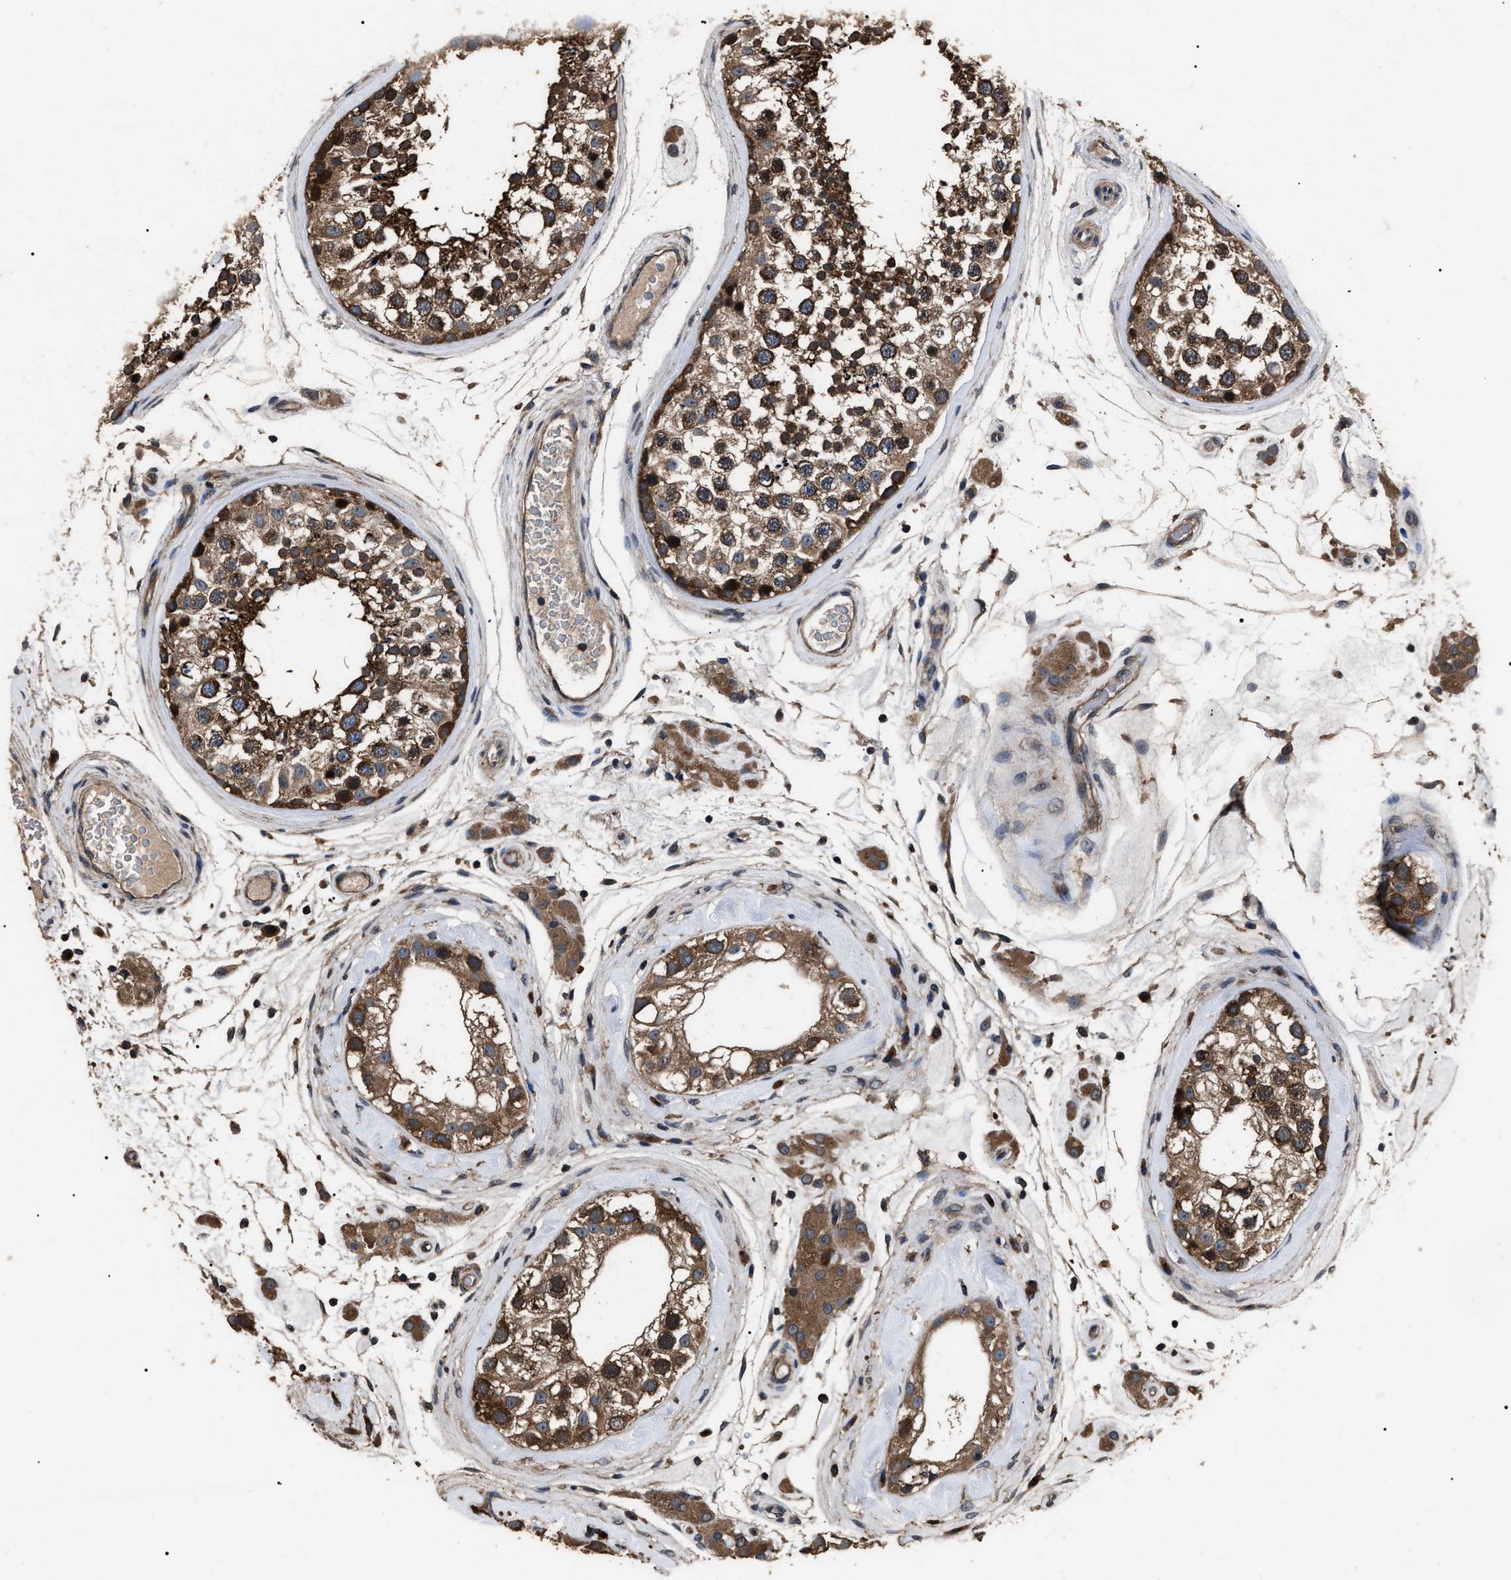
{"staining": {"intensity": "strong", "quantity": ">75%", "location": "cytoplasmic/membranous"}, "tissue": "testis", "cell_type": "Cells in seminiferous ducts", "image_type": "normal", "snomed": [{"axis": "morphology", "description": "Normal tissue, NOS"}, {"axis": "topography", "description": "Testis"}], "caption": "DAB (3,3'-diaminobenzidine) immunohistochemical staining of unremarkable human testis demonstrates strong cytoplasmic/membranous protein staining in approximately >75% of cells in seminiferous ducts.", "gene": "RNF216", "patient": {"sex": "male", "age": 46}}